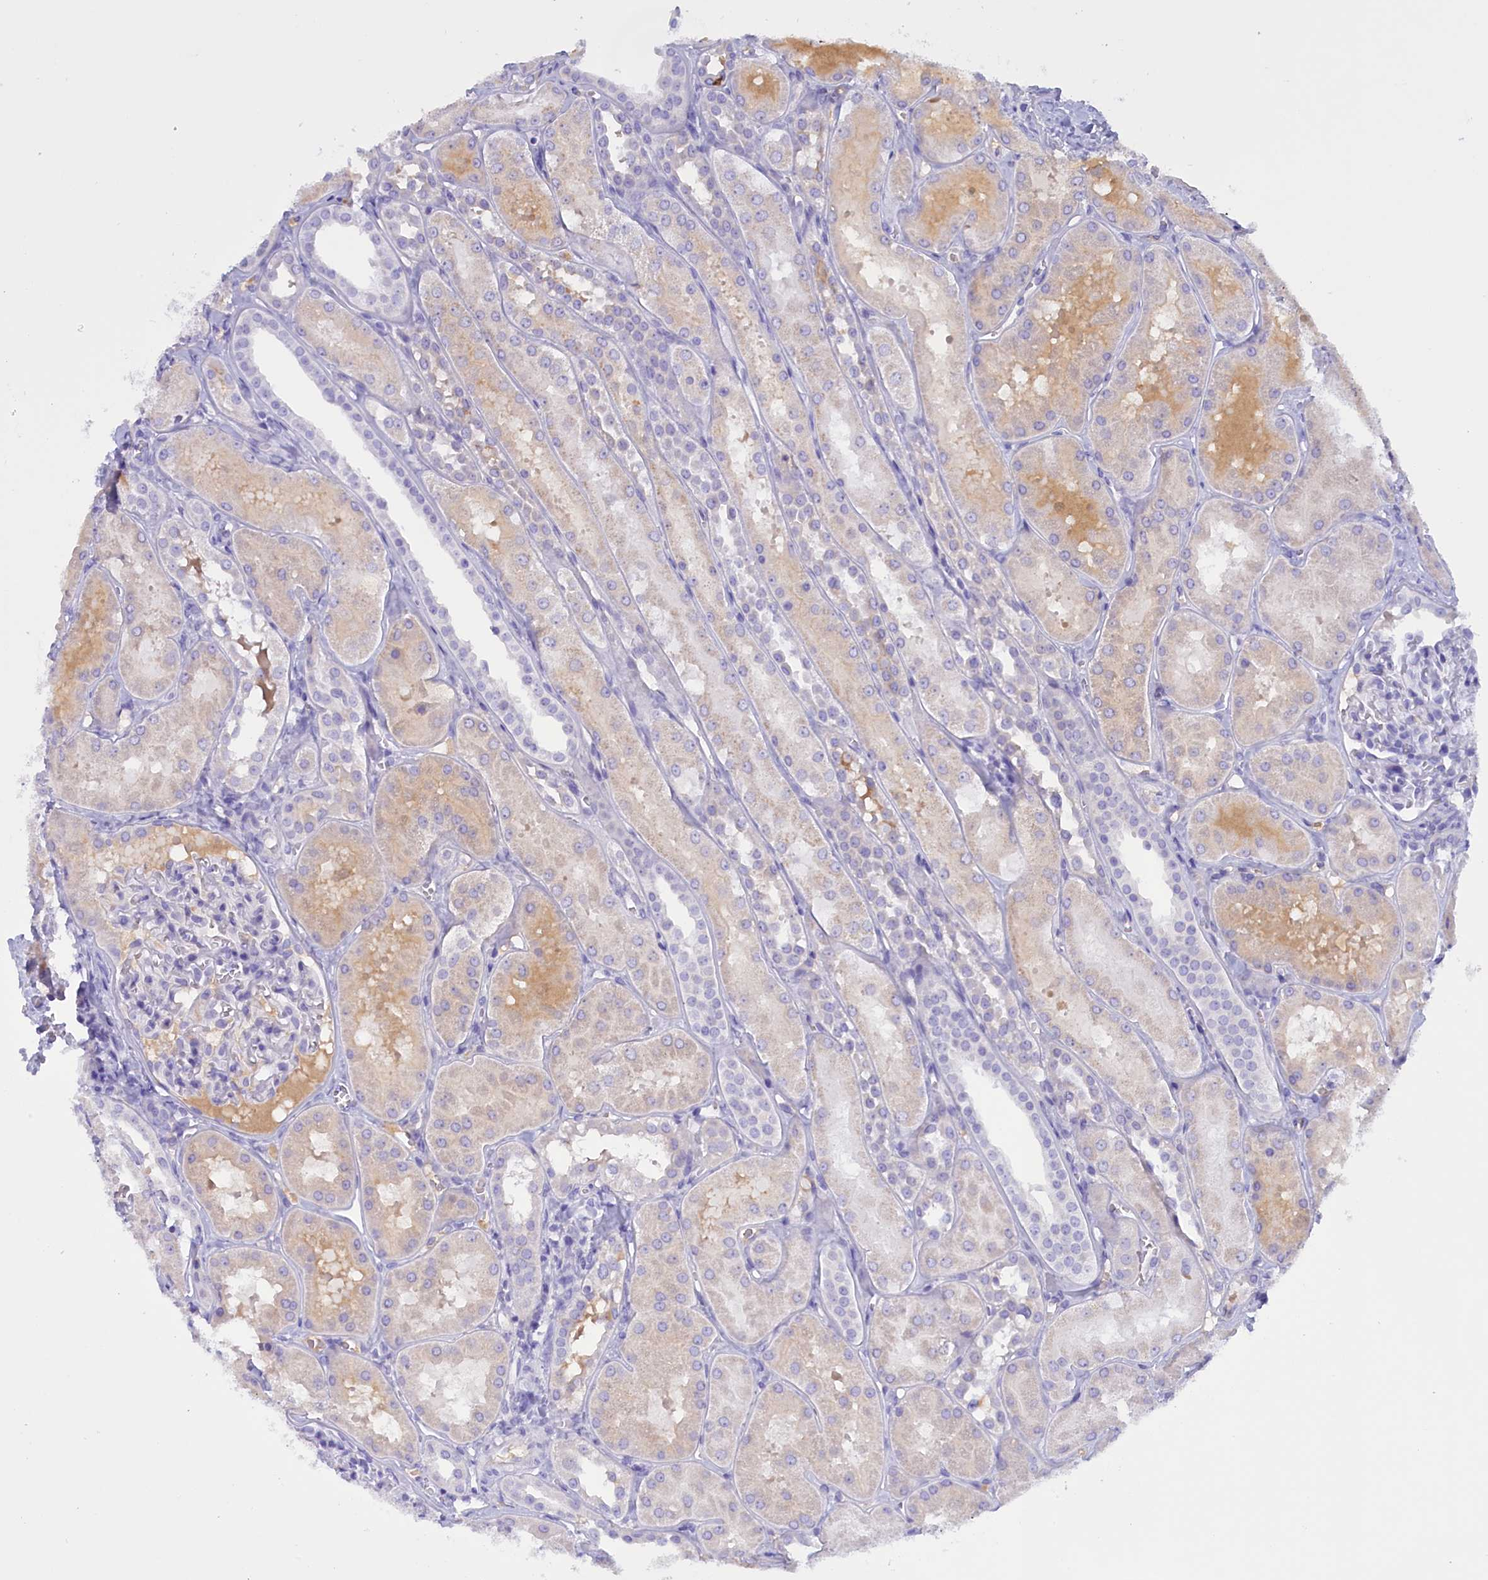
{"staining": {"intensity": "negative", "quantity": "none", "location": "none"}, "tissue": "kidney", "cell_type": "Cells in glomeruli", "image_type": "normal", "snomed": [{"axis": "morphology", "description": "Normal tissue, NOS"}, {"axis": "topography", "description": "Kidney"}, {"axis": "topography", "description": "Urinary bladder"}], "caption": "IHC of normal human kidney demonstrates no staining in cells in glomeruli. Nuclei are stained in blue.", "gene": "PROK2", "patient": {"sex": "male", "age": 16}}